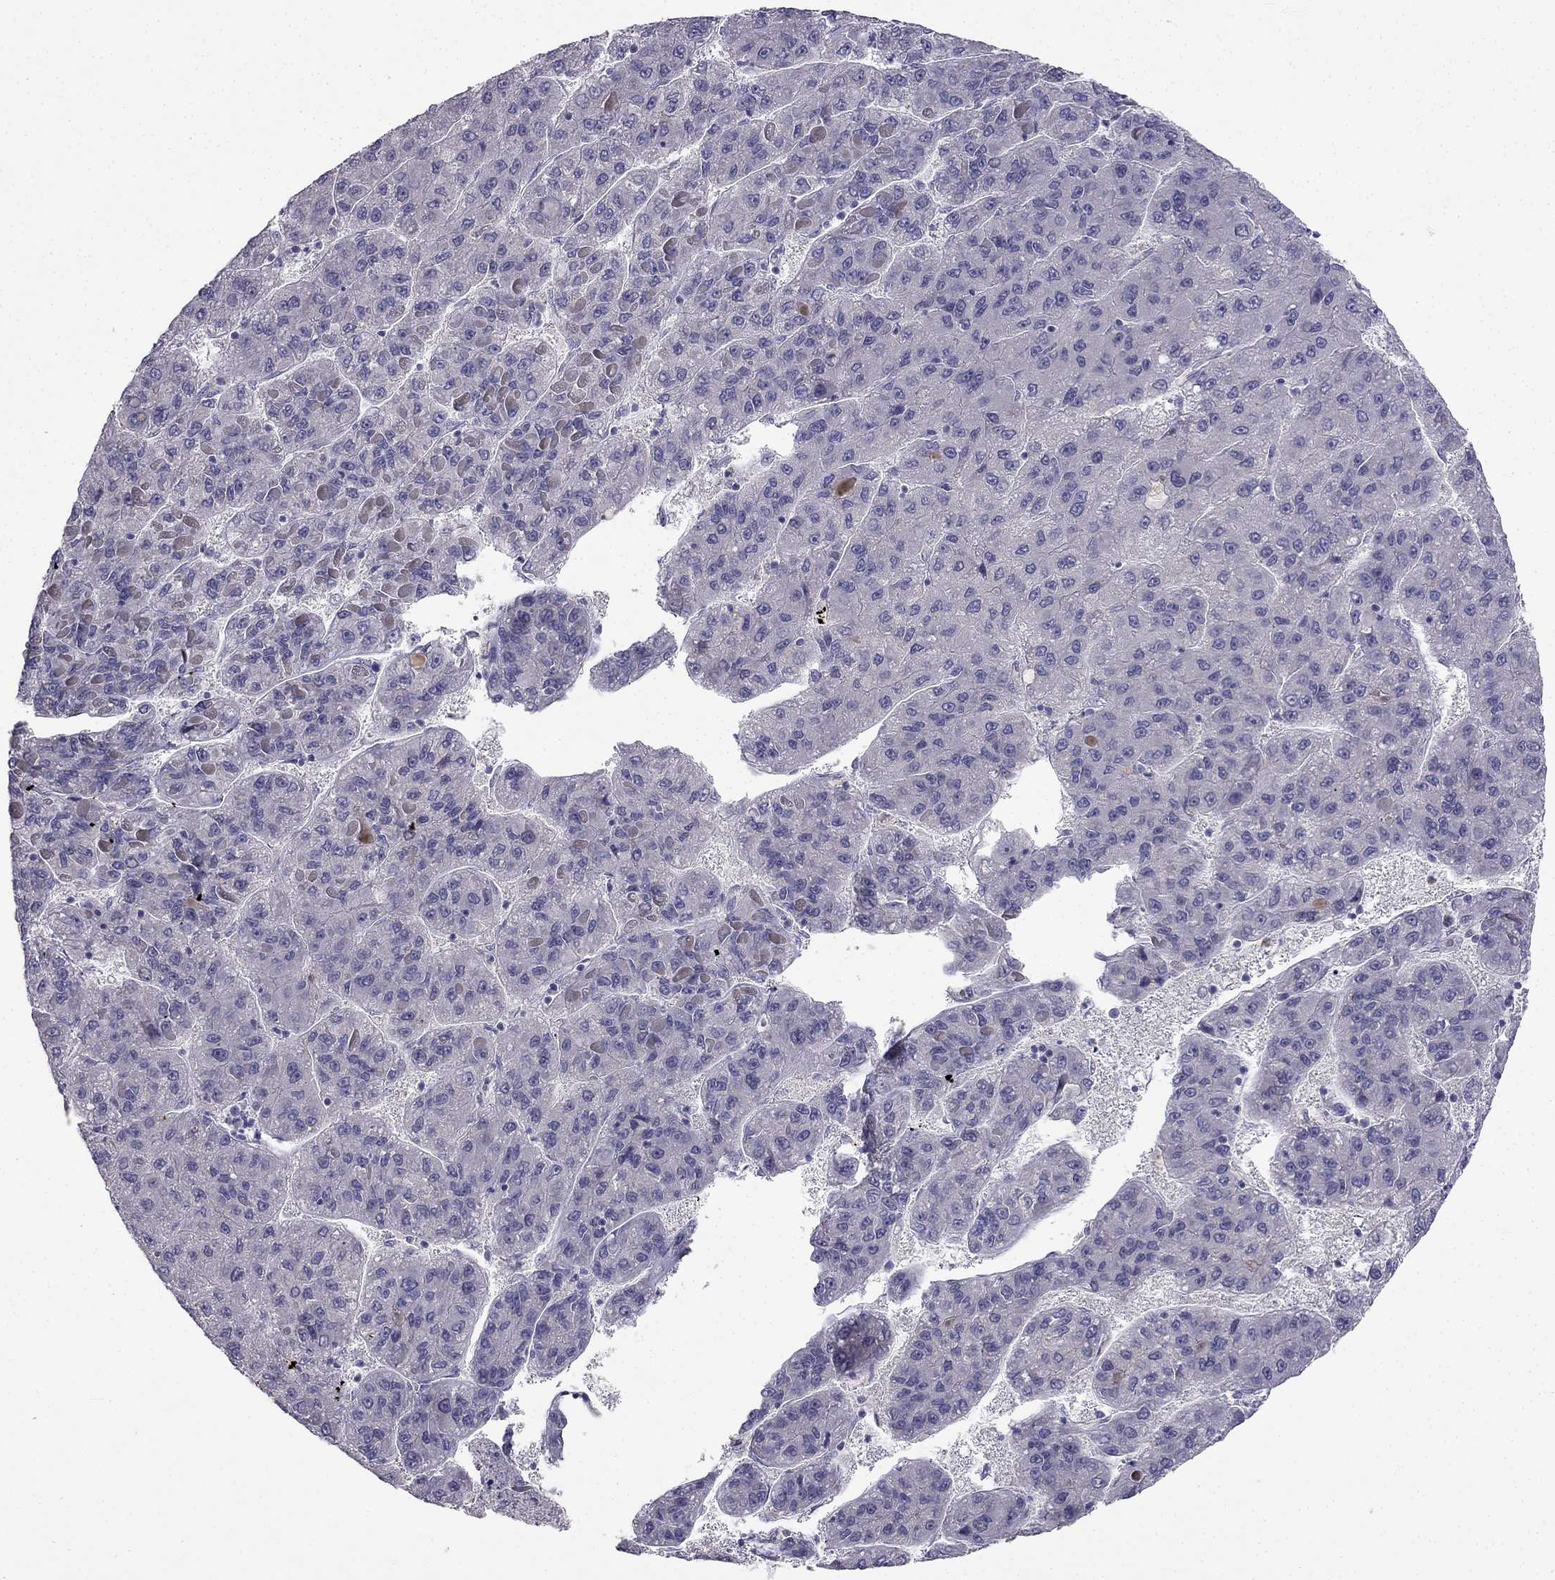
{"staining": {"intensity": "negative", "quantity": "none", "location": "none"}, "tissue": "liver cancer", "cell_type": "Tumor cells", "image_type": "cancer", "snomed": [{"axis": "morphology", "description": "Carcinoma, Hepatocellular, NOS"}, {"axis": "topography", "description": "Liver"}], "caption": "An immunohistochemistry (IHC) micrograph of liver cancer (hepatocellular carcinoma) is shown. There is no staining in tumor cells of liver cancer (hepatocellular carcinoma).", "gene": "C16orf89", "patient": {"sex": "female", "age": 82}}